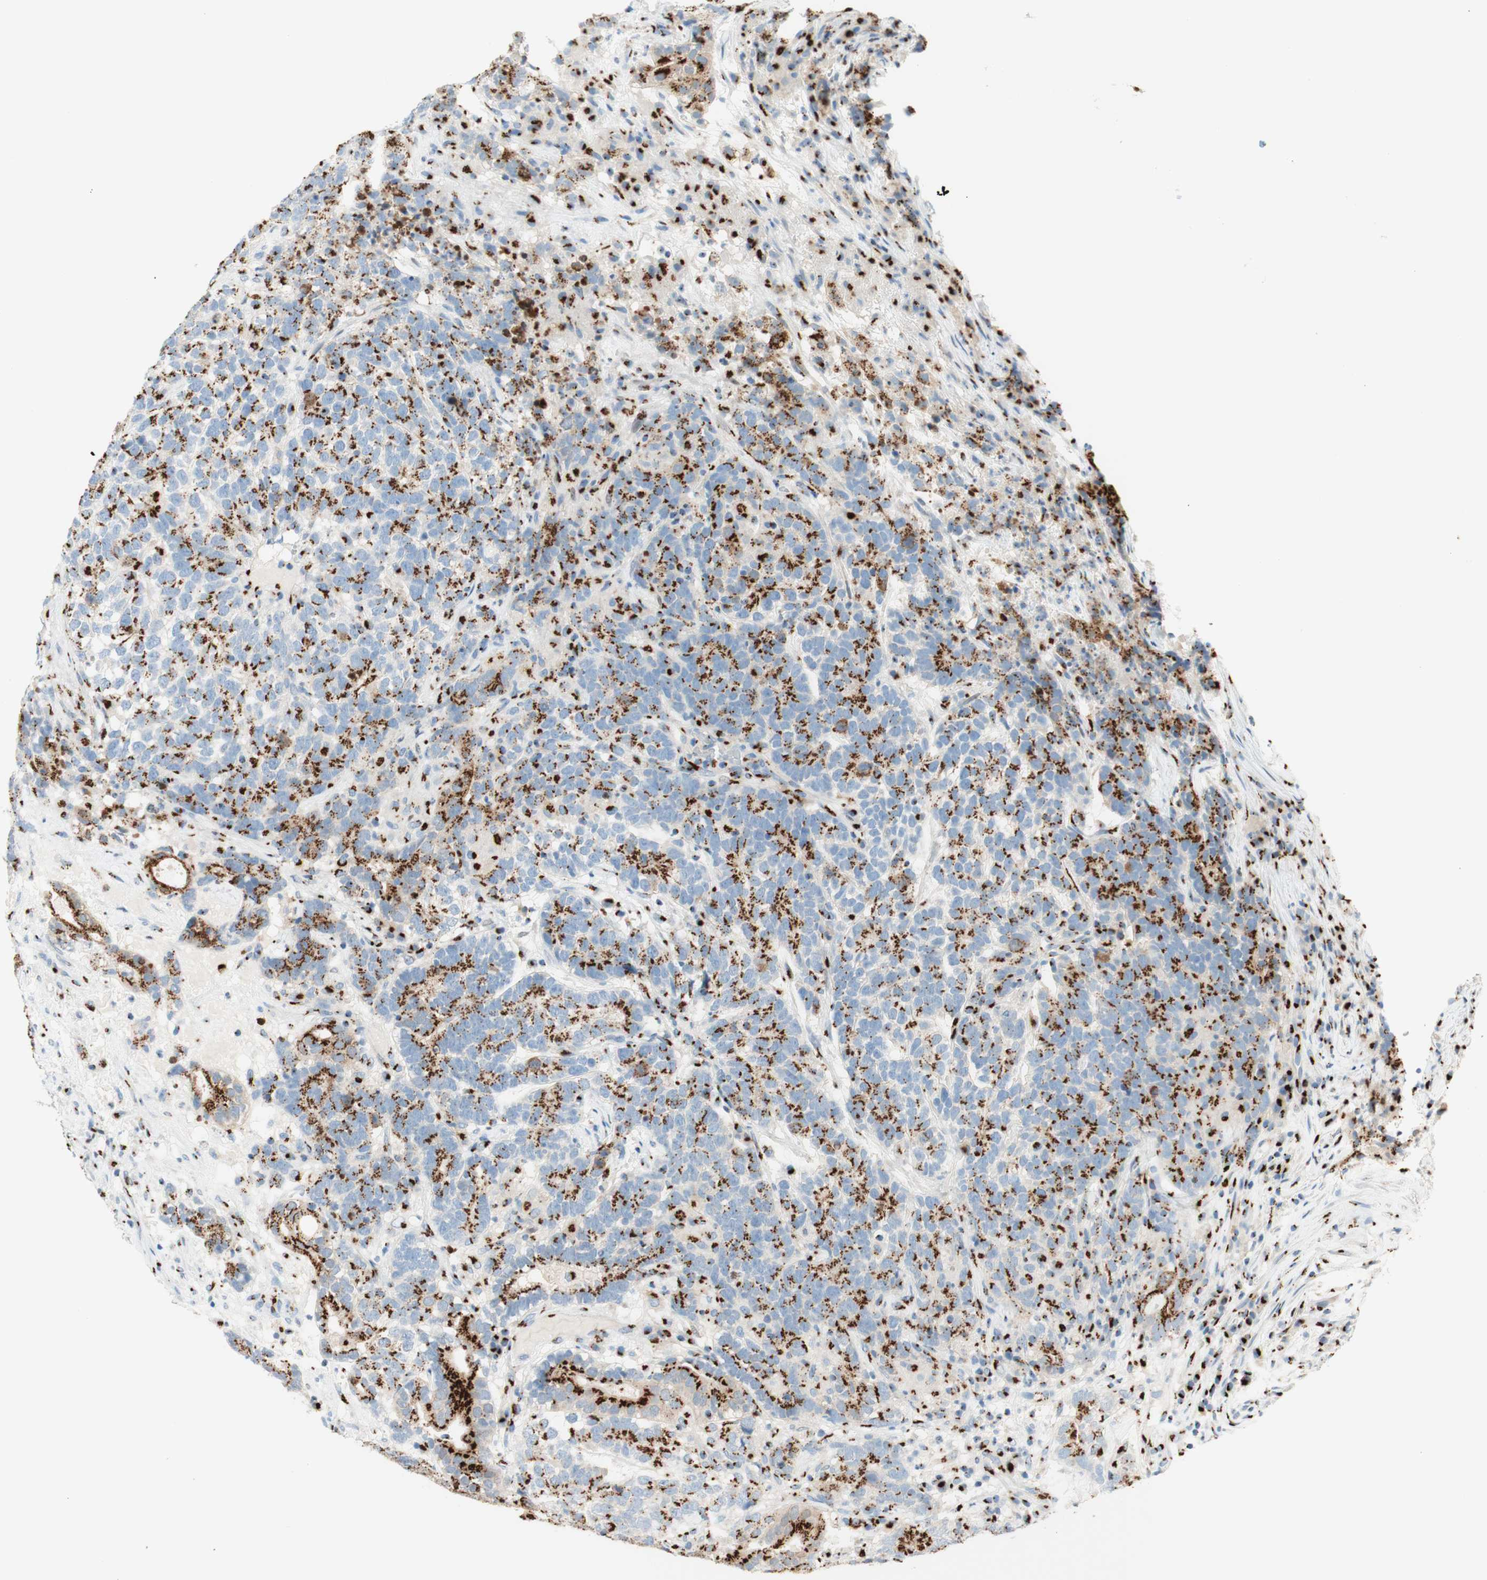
{"staining": {"intensity": "strong", "quantity": ">75%", "location": "cytoplasmic/membranous"}, "tissue": "testis cancer", "cell_type": "Tumor cells", "image_type": "cancer", "snomed": [{"axis": "morphology", "description": "Carcinoma, Embryonal, NOS"}, {"axis": "topography", "description": "Testis"}], "caption": "Protein staining by IHC demonstrates strong cytoplasmic/membranous staining in approximately >75% of tumor cells in embryonal carcinoma (testis).", "gene": "GOLGB1", "patient": {"sex": "male", "age": 26}}